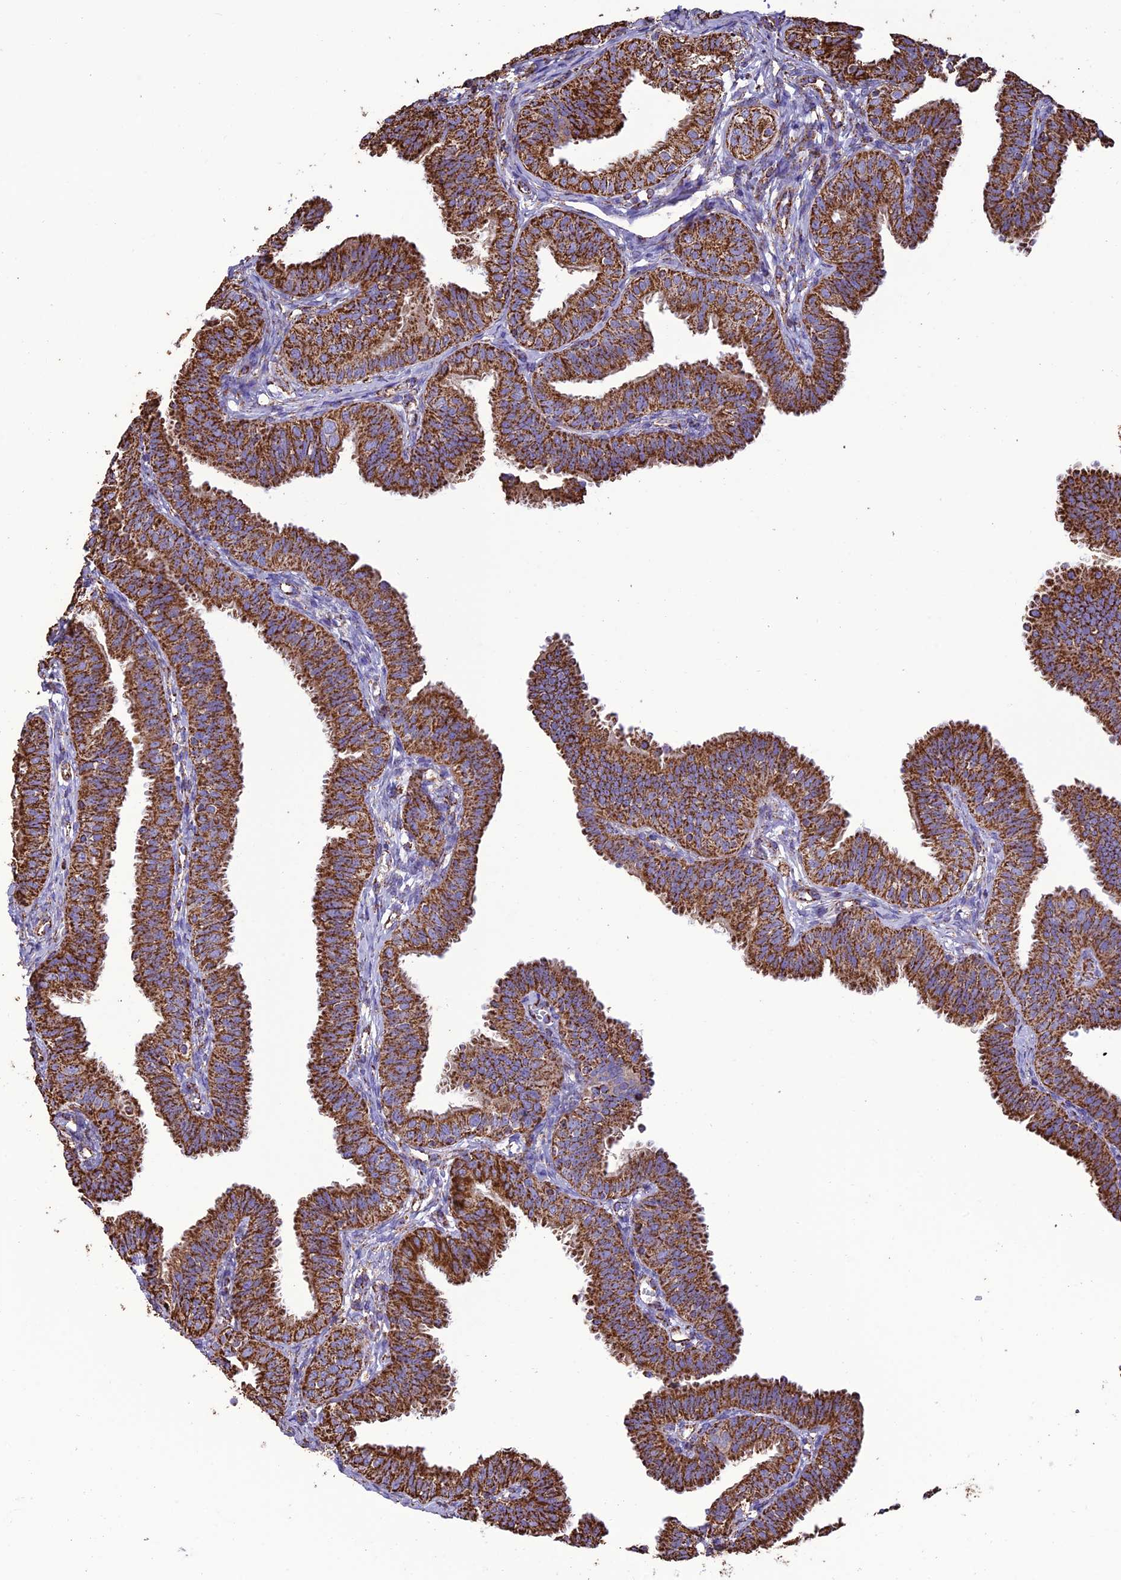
{"staining": {"intensity": "strong", "quantity": ">75%", "location": "cytoplasmic/membranous"}, "tissue": "fallopian tube", "cell_type": "Glandular cells", "image_type": "normal", "snomed": [{"axis": "morphology", "description": "Normal tissue, NOS"}, {"axis": "topography", "description": "Fallopian tube"}], "caption": "IHC photomicrograph of benign fallopian tube: fallopian tube stained using IHC demonstrates high levels of strong protein expression localized specifically in the cytoplasmic/membranous of glandular cells, appearing as a cytoplasmic/membranous brown color.", "gene": "NDUFAF1", "patient": {"sex": "female", "age": 35}}